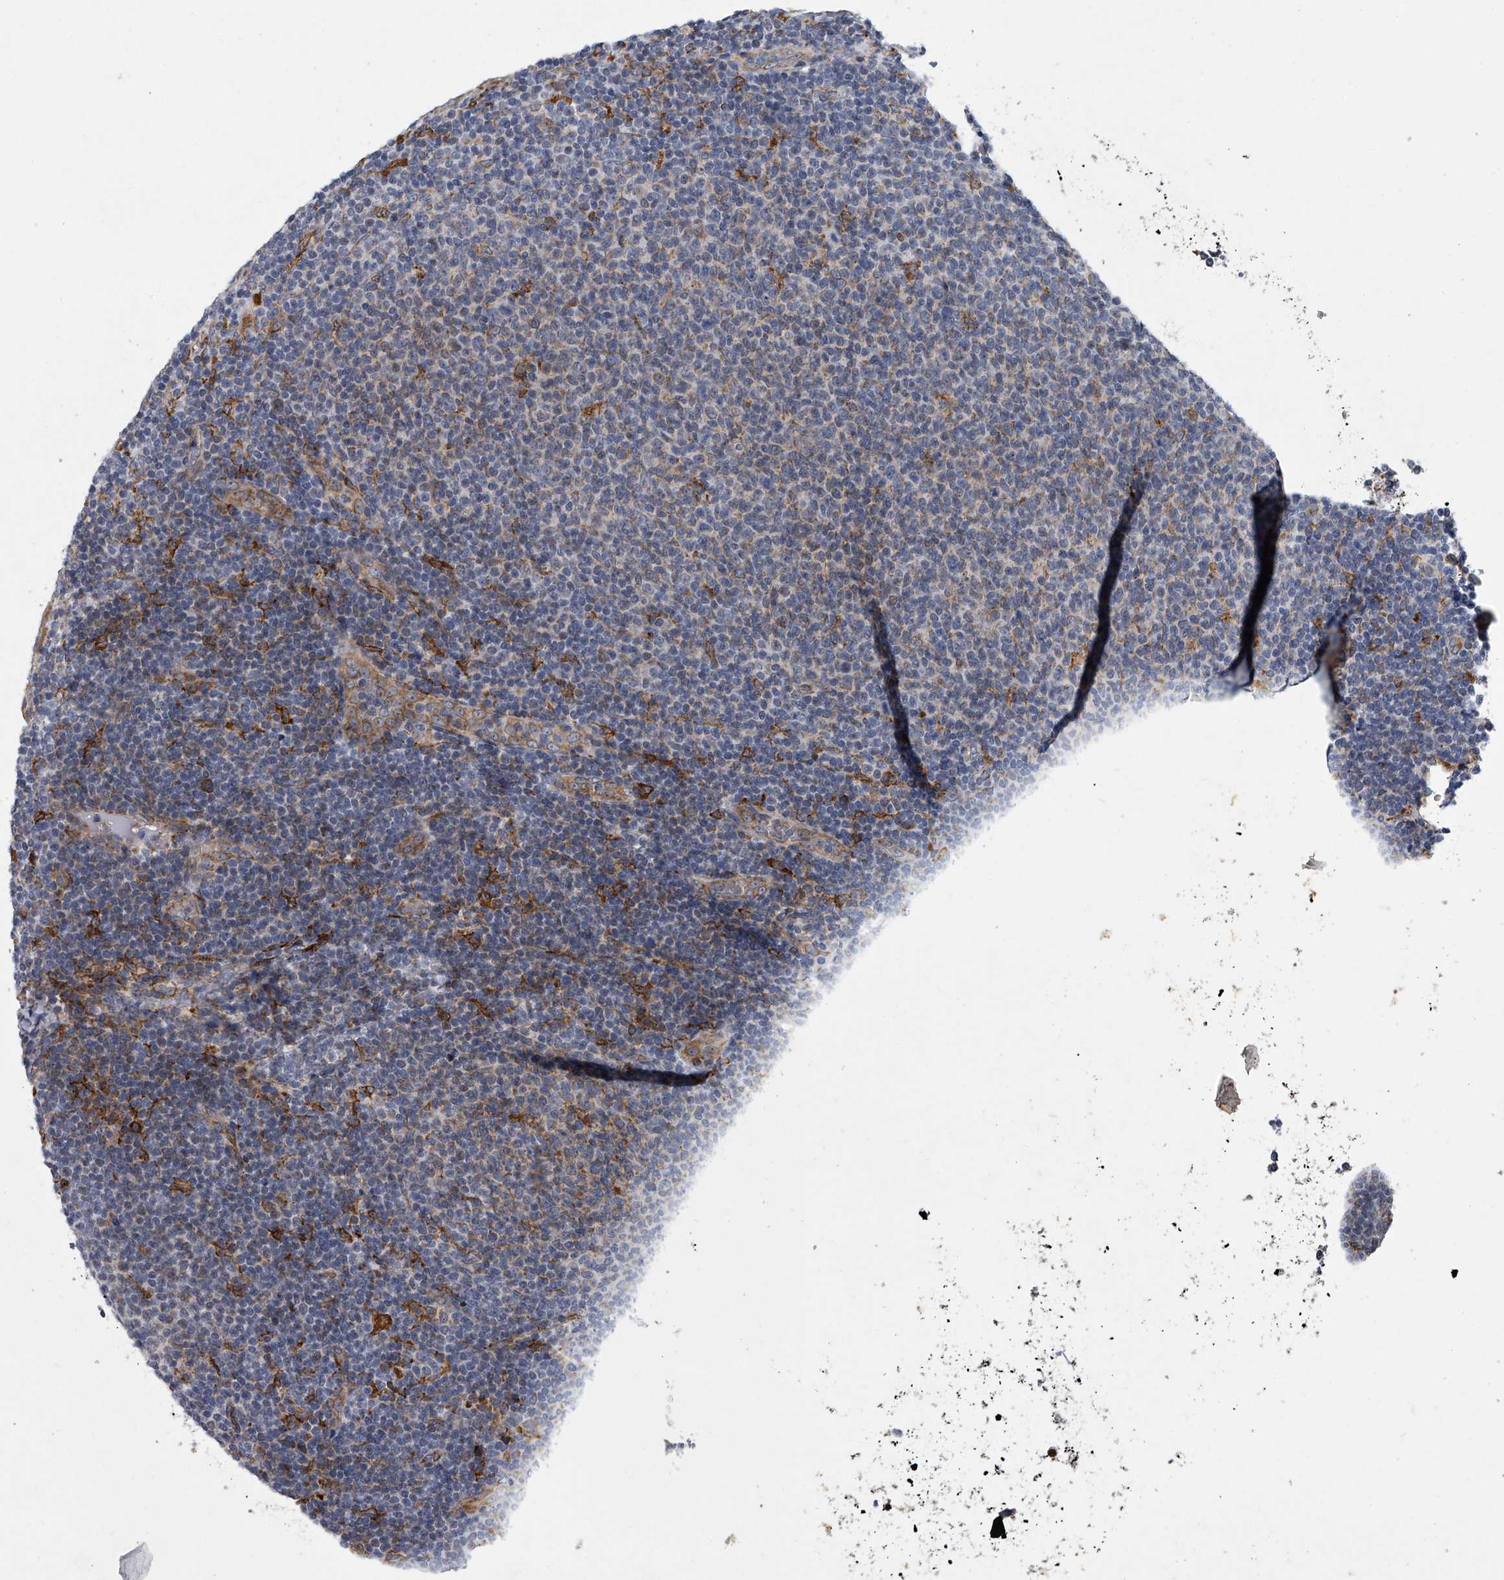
{"staining": {"intensity": "negative", "quantity": "none", "location": "none"}, "tissue": "lymphoma", "cell_type": "Tumor cells", "image_type": "cancer", "snomed": [{"axis": "morphology", "description": "Malignant lymphoma, non-Hodgkin's type, Low grade"}, {"axis": "topography", "description": "Lymph node"}], "caption": "Immunohistochemical staining of low-grade malignant lymphoma, non-Hodgkin's type reveals no significant positivity in tumor cells.", "gene": "TMEM63C", "patient": {"sex": "male", "age": 66}}